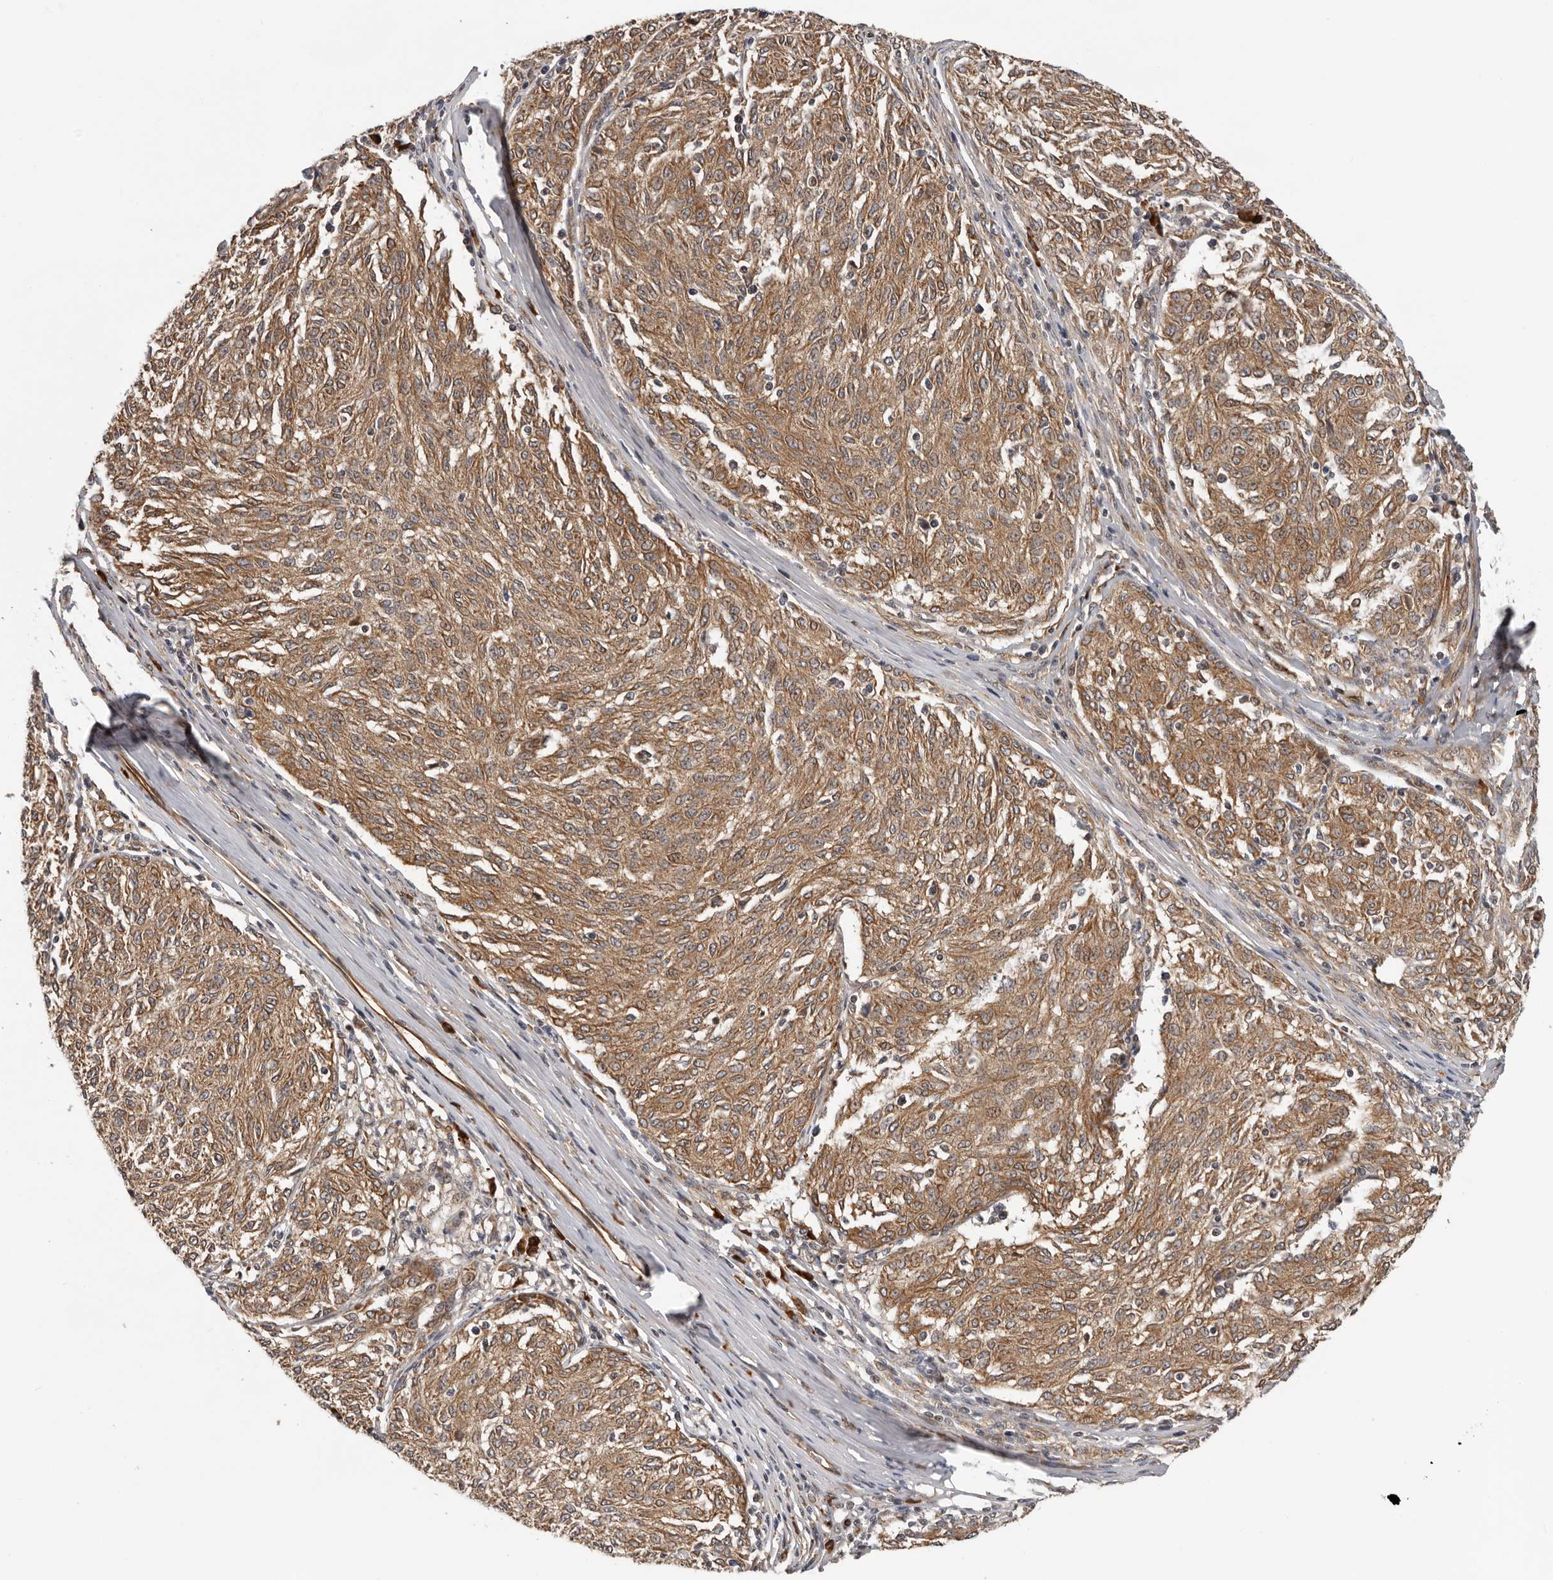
{"staining": {"intensity": "moderate", "quantity": ">75%", "location": "cytoplasmic/membranous"}, "tissue": "melanoma", "cell_type": "Tumor cells", "image_type": "cancer", "snomed": [{"axis": "morphology", "description": "Malignant melanoma, NOS"}, {"axis": "topography", "description": "Skin"}], "caption": "Tumor cells reveal medium levels of moderate cytoplasmic/membranous staining in approximately >75% of cells in human malignant melanoma.", "gene": "RNF157", "patient": {"sex": "female", "age": 72}}